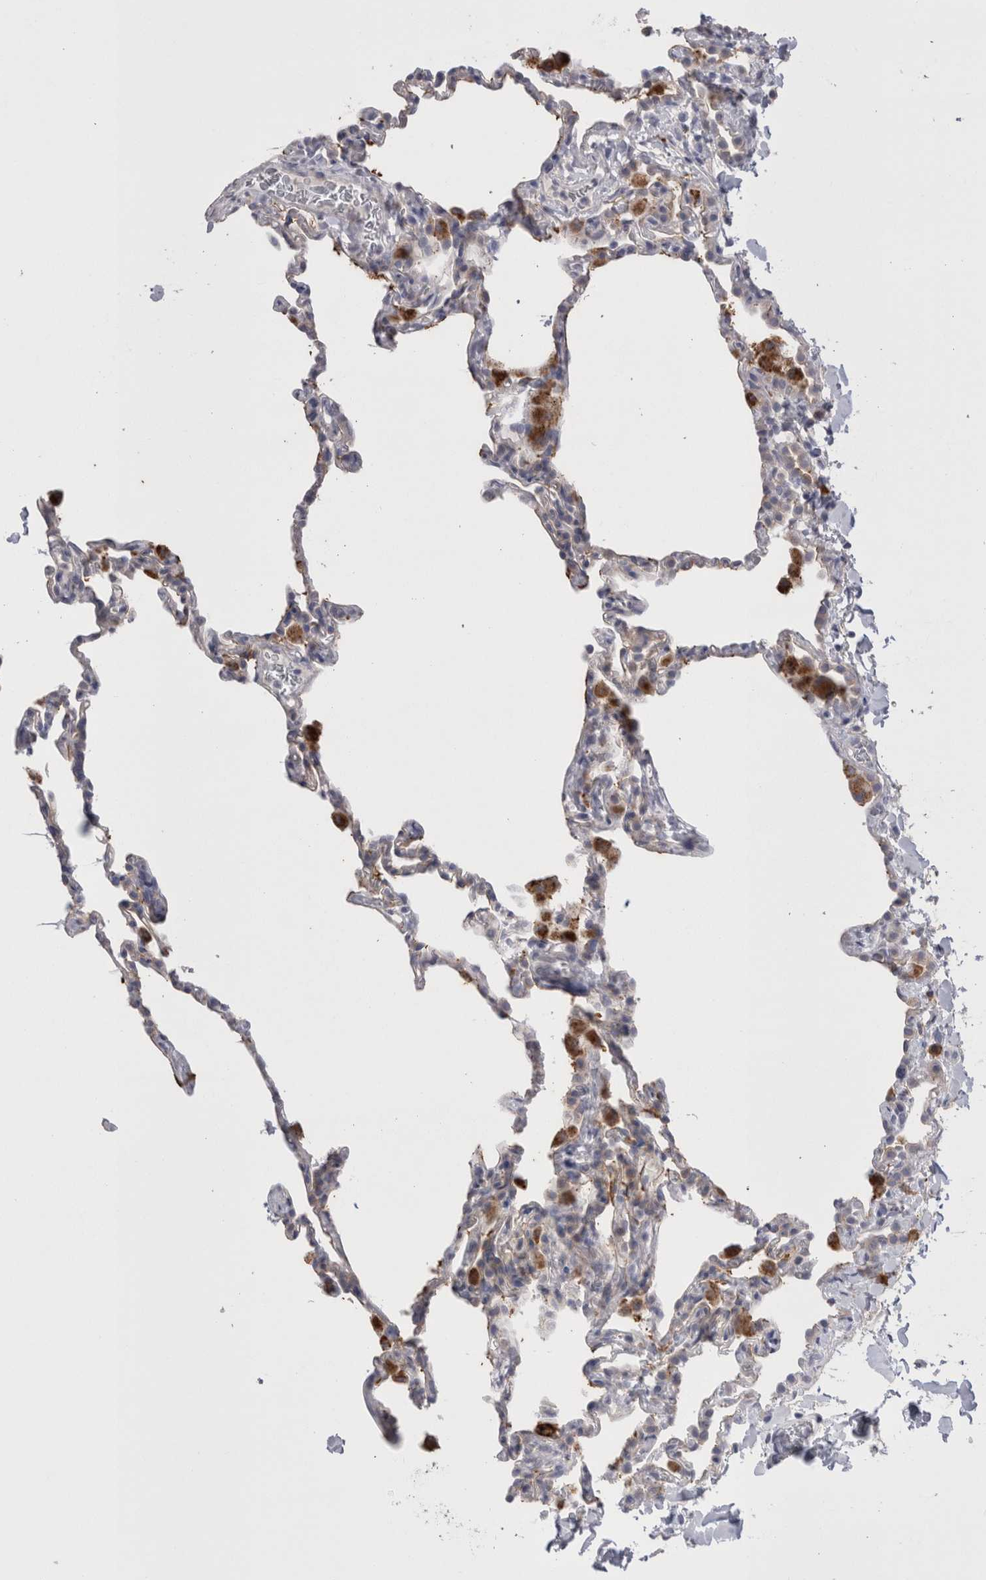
{"staining": {"intensity": "weak", "quantity": "<25%", "location": "cytoplasmic/membranous"}, "tissue": "lung", "cell_type": "Alveolar cells", "image_type": "normal", "snomed": [{"axis": "morphology", "description": "Normal tissue, NOS"}, {"axis": "topography", "description": "Lung"}], "caption": "Immunohistochemistry (IHC) photomicrograph of unremarkable lung stained for a protein (brown), which exhibits no expression in alveolar cells. Brightfield microscopy of immunohistochemistry (IHC) stained with DAB (brown) and hematoxylin (blue), captured at high magnification.", "gene": "EPDR1", "patient": {"sex": "male", "age": 20}}